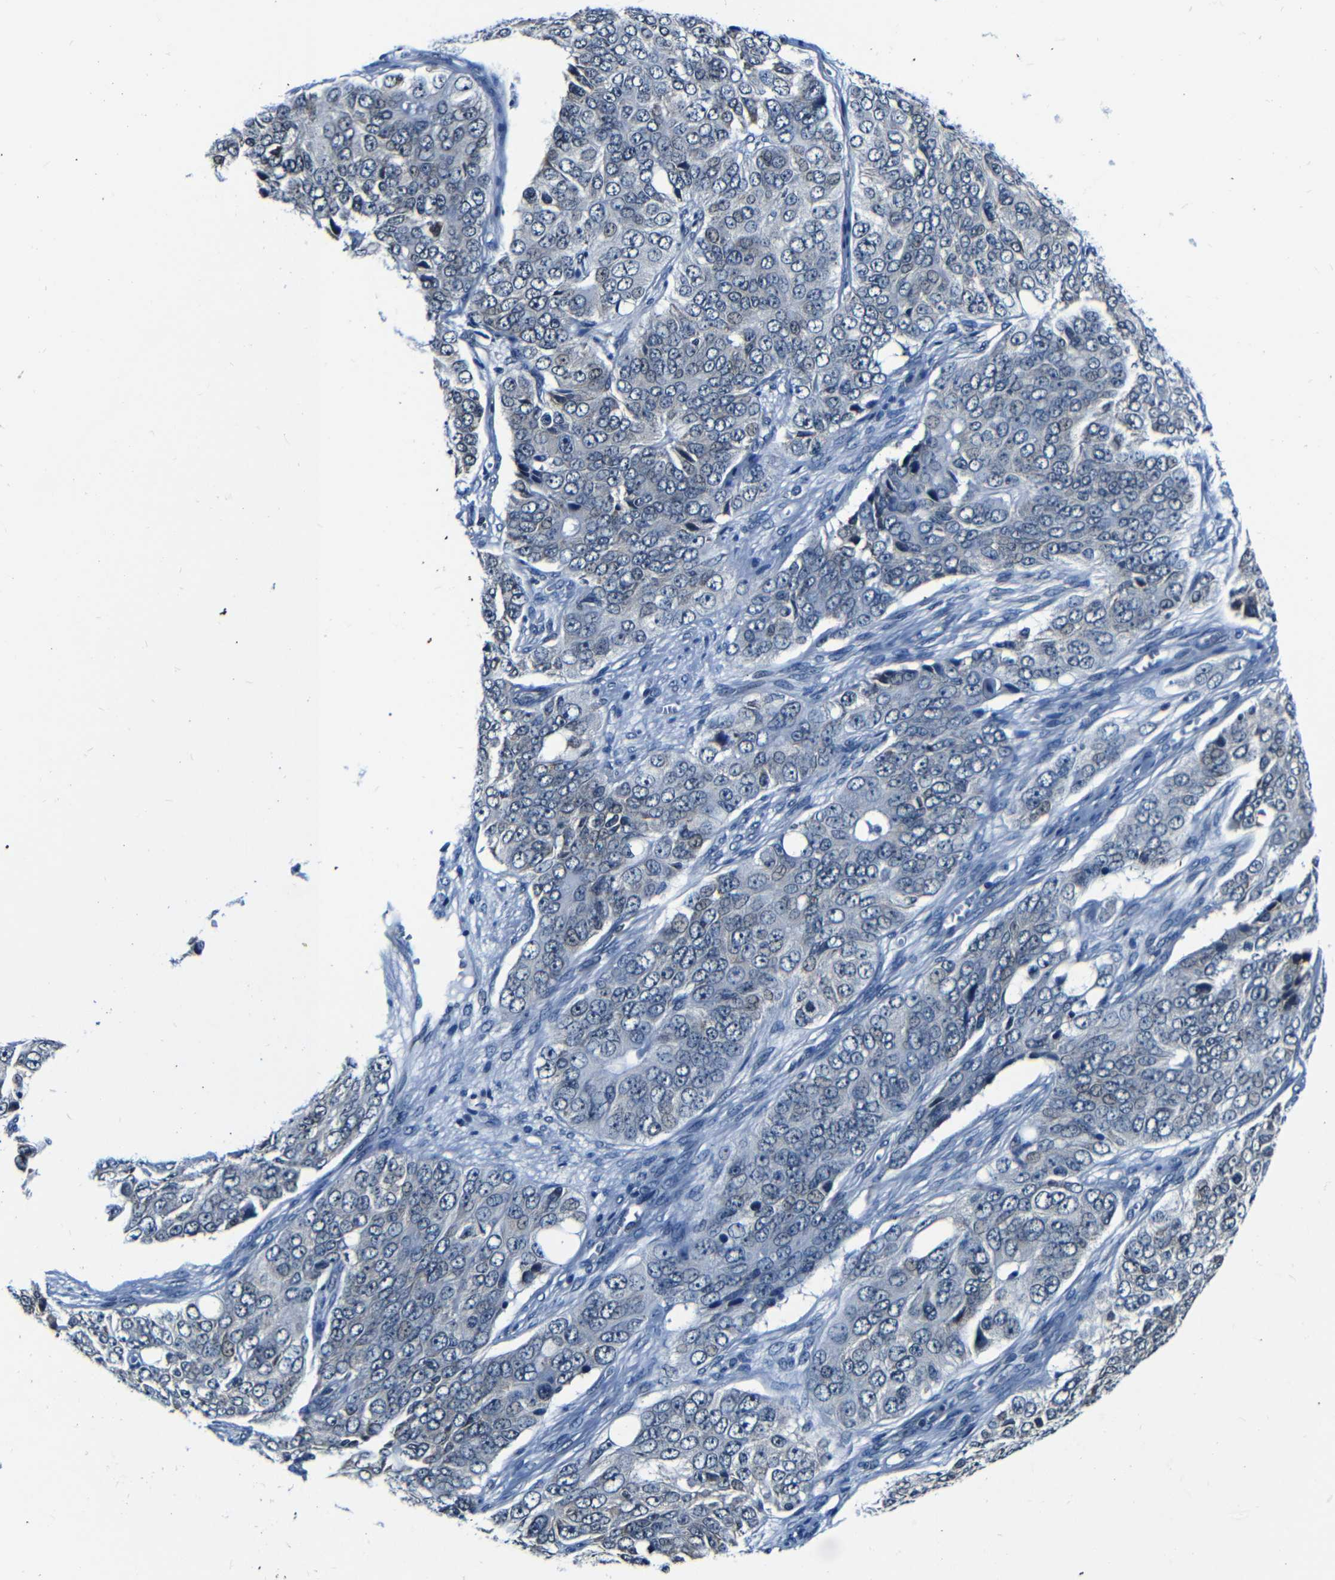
{"staining": {"intensity": "negative", "quantity": "none", "location": "none"}, "tissue": "ovarian cancer", "cell_type": "Tumor cells", "image_type": "cancer", "snomed": [{"axis": "morphology", "description": "Carcinoma, endometroid"}, {"axis": "topography", "description": "Ovary"}], "caption": "An IHC image of ovarian cancer is shown. There is no staining in tumor cells of ovarian cancer.", "gene": "NCBP3", "patient": {"sex": "female", "age": 51}}